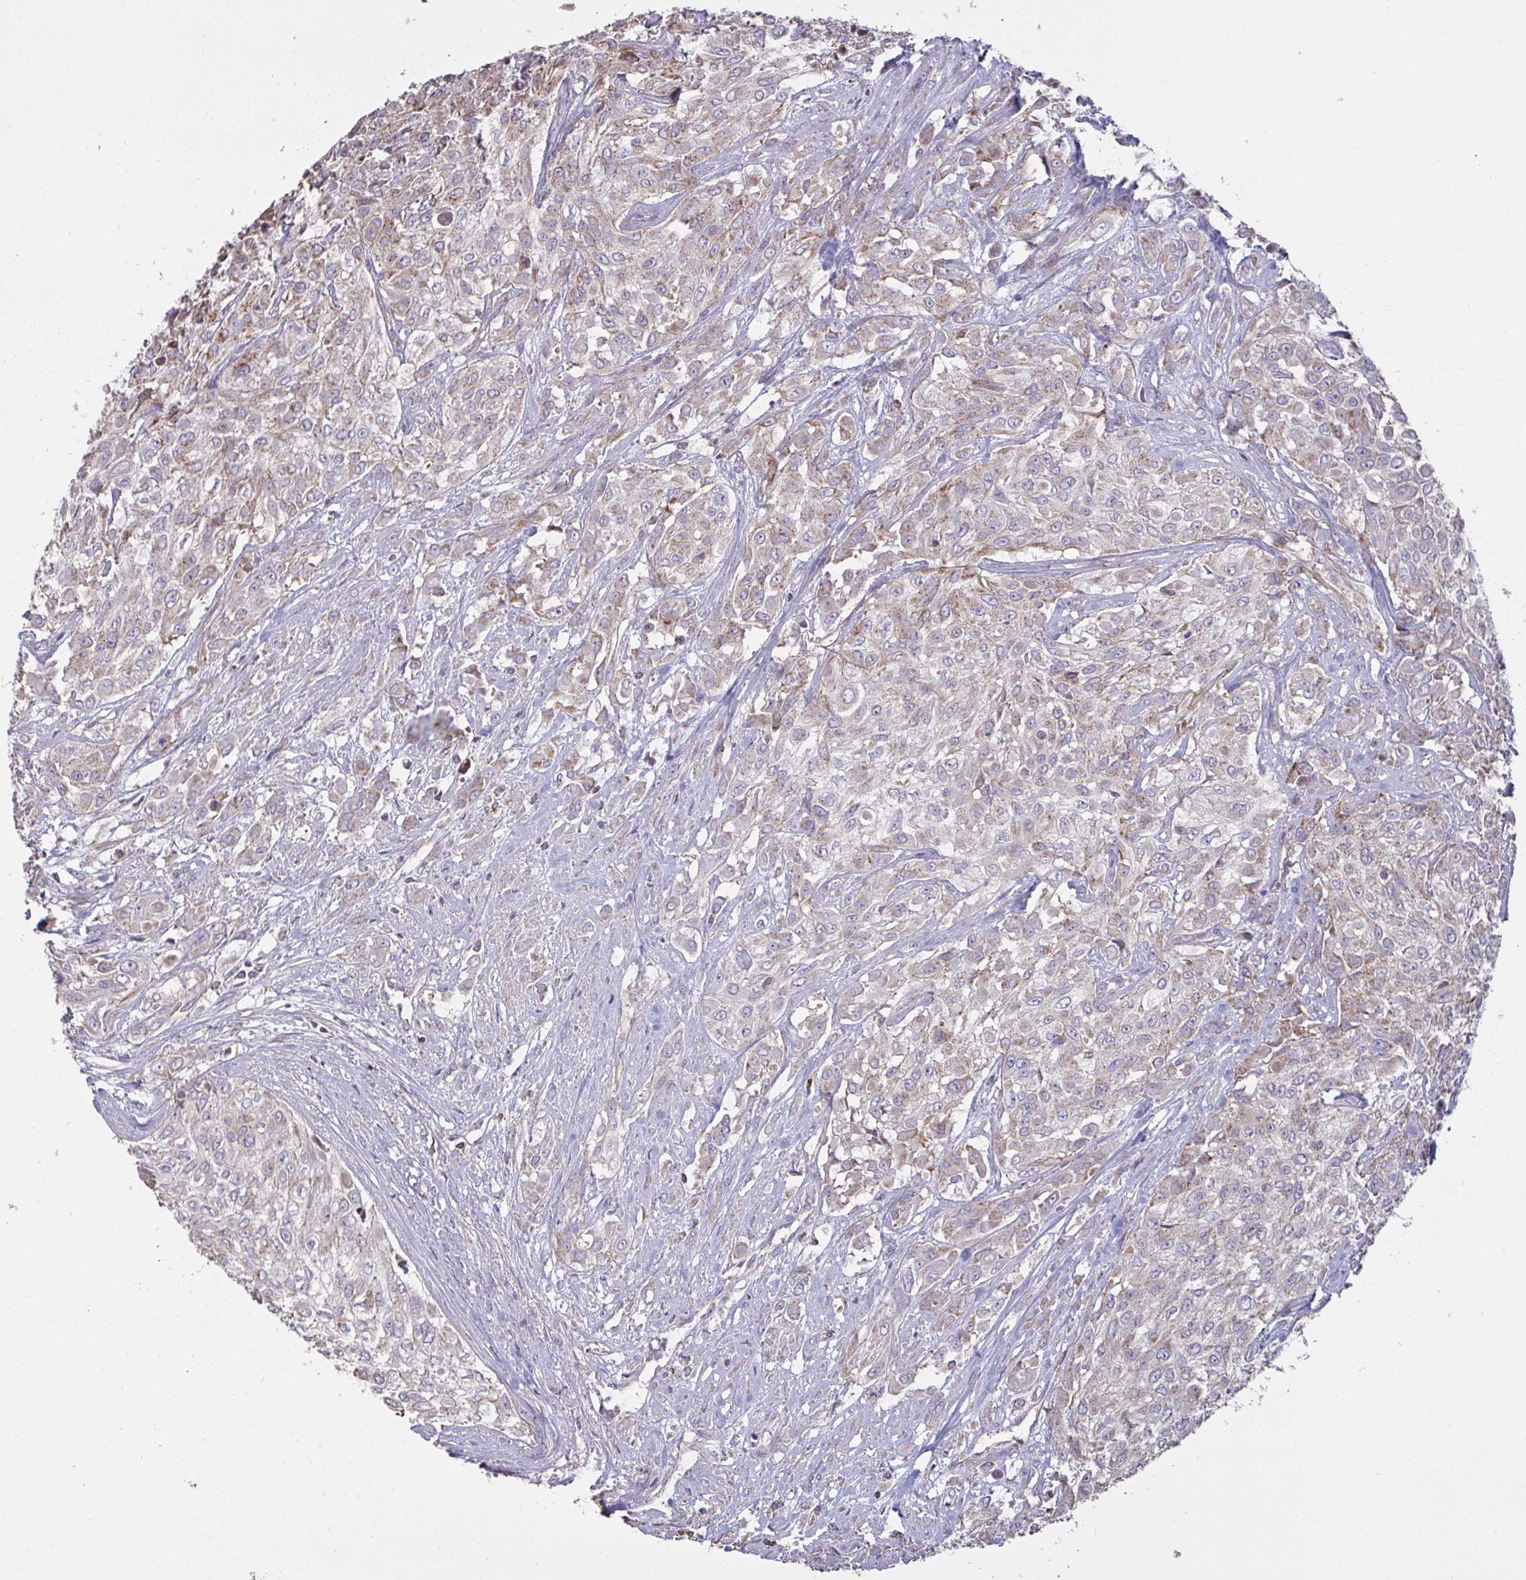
{"staining": {"intensity": "weak", "quantity": ">75%", "location": "cytoplasmic/membranous"}, "tissue": "urothelial cancer", "cell_type": "Tumor cells", "image_type": "cancer", "snomed": [{"axis": "morphology", "description": "Urothelial carcinoma, High grade"}, {"axis": "topography", "description": "Urinary bladder"}], "caption": "Human urothelial carcinoma (high-grade) stained with a brown dye demonstrates weak cytoplasmic/membranous positive staining in approximately >75% of tumor cells.", "gene": "MICOS10", "patient": {"sex": "male", "age": 57}}